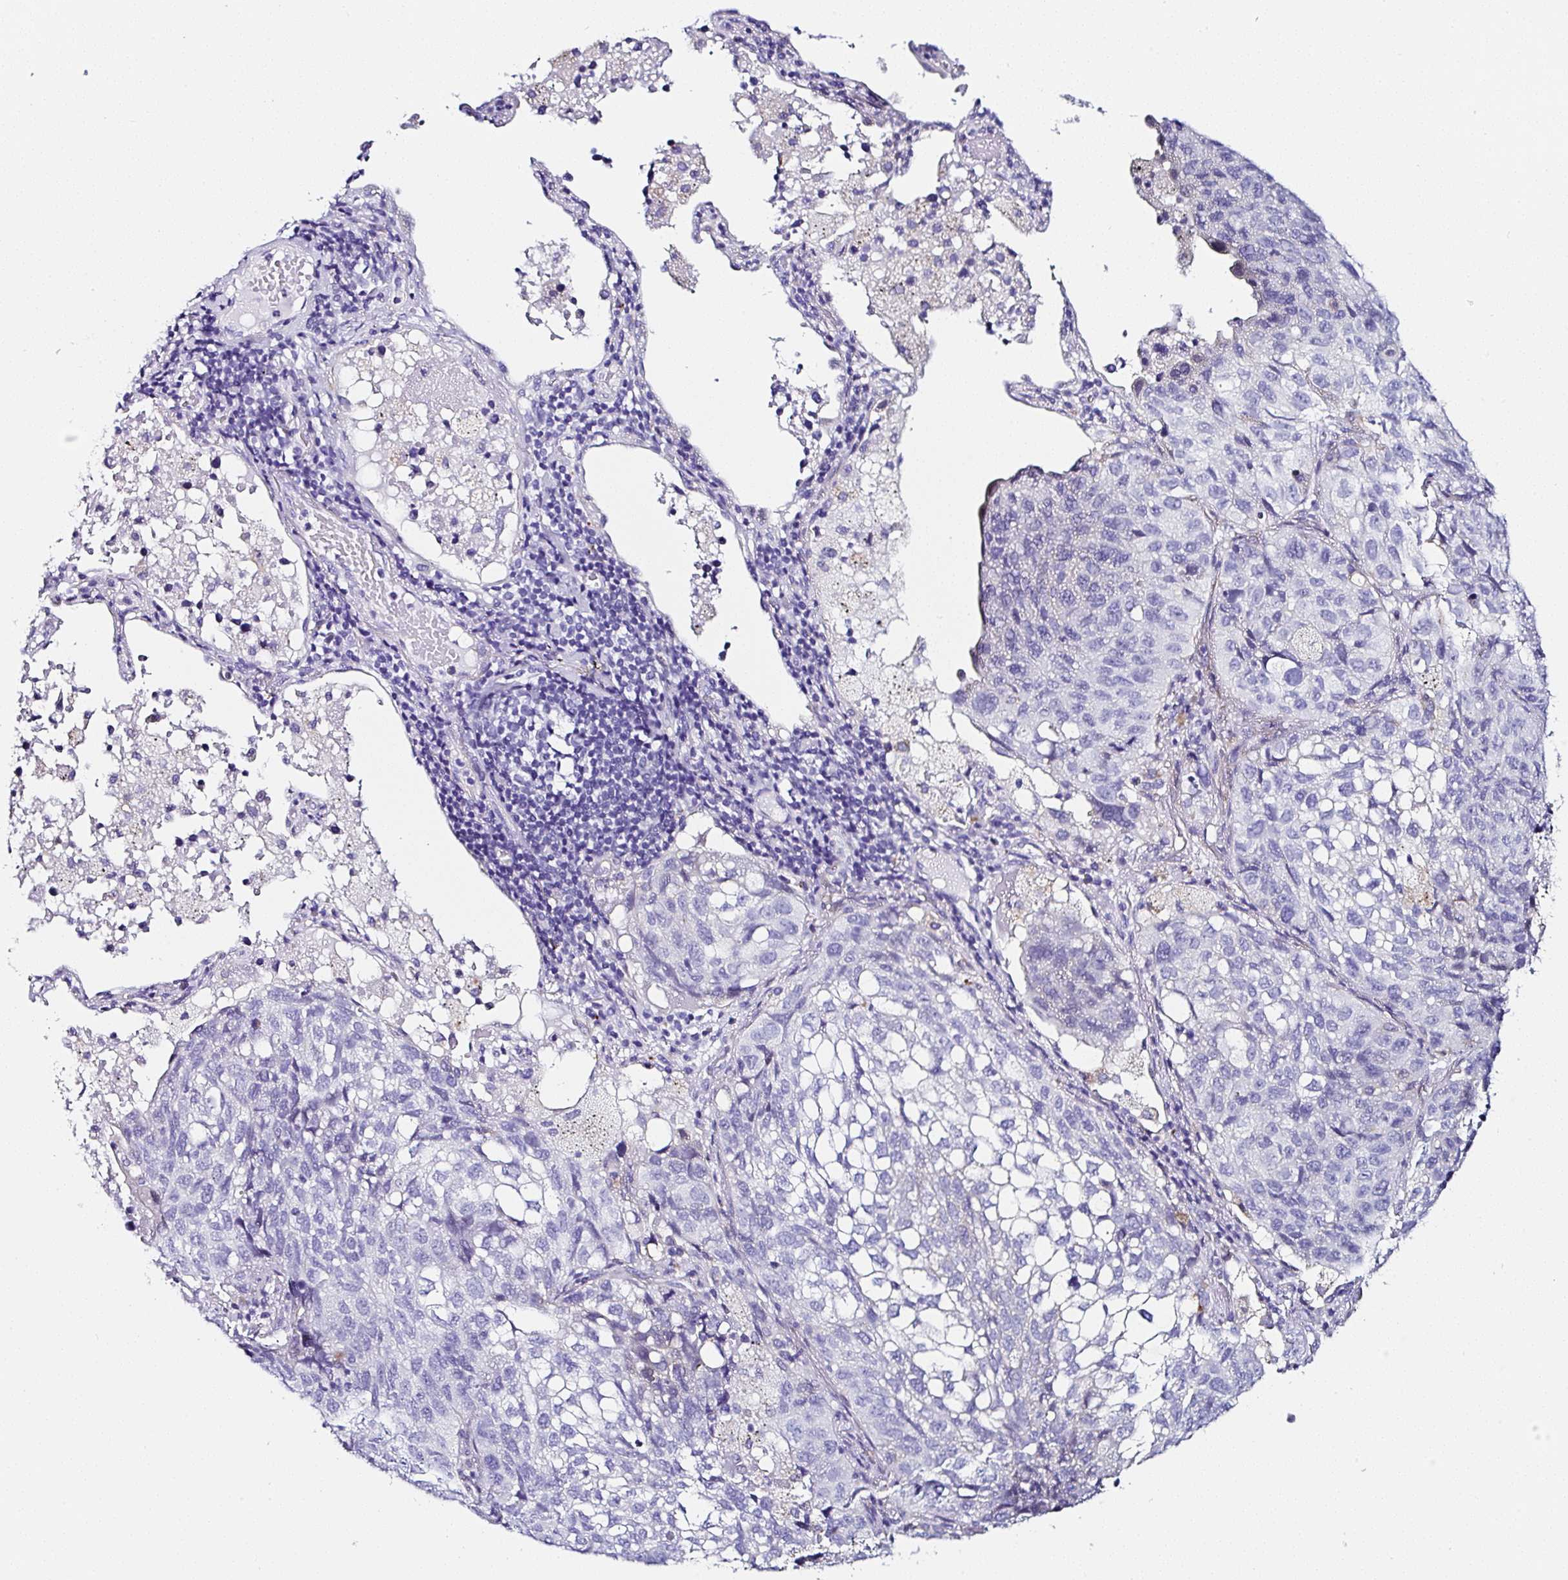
{"staining": {"intensity": "negative", "quantity": "none", "location": "none"}, "tissue": "lung cancer", "cell_type": "Tumor cells", "image_type": "cancer", "snomed": [{"axis": "morphology", "description": "Squamous cell carcinoma, NOS"}, {"axis": "topography", "description": "Lung"}], "caption": "Immunohistochemistry of lung cancer (squamous cell carcinoma) demonstrates no staining in tumor cells.", "gene": "TMPRSS11E", "patient": {"sex": "male", "age": 60}}